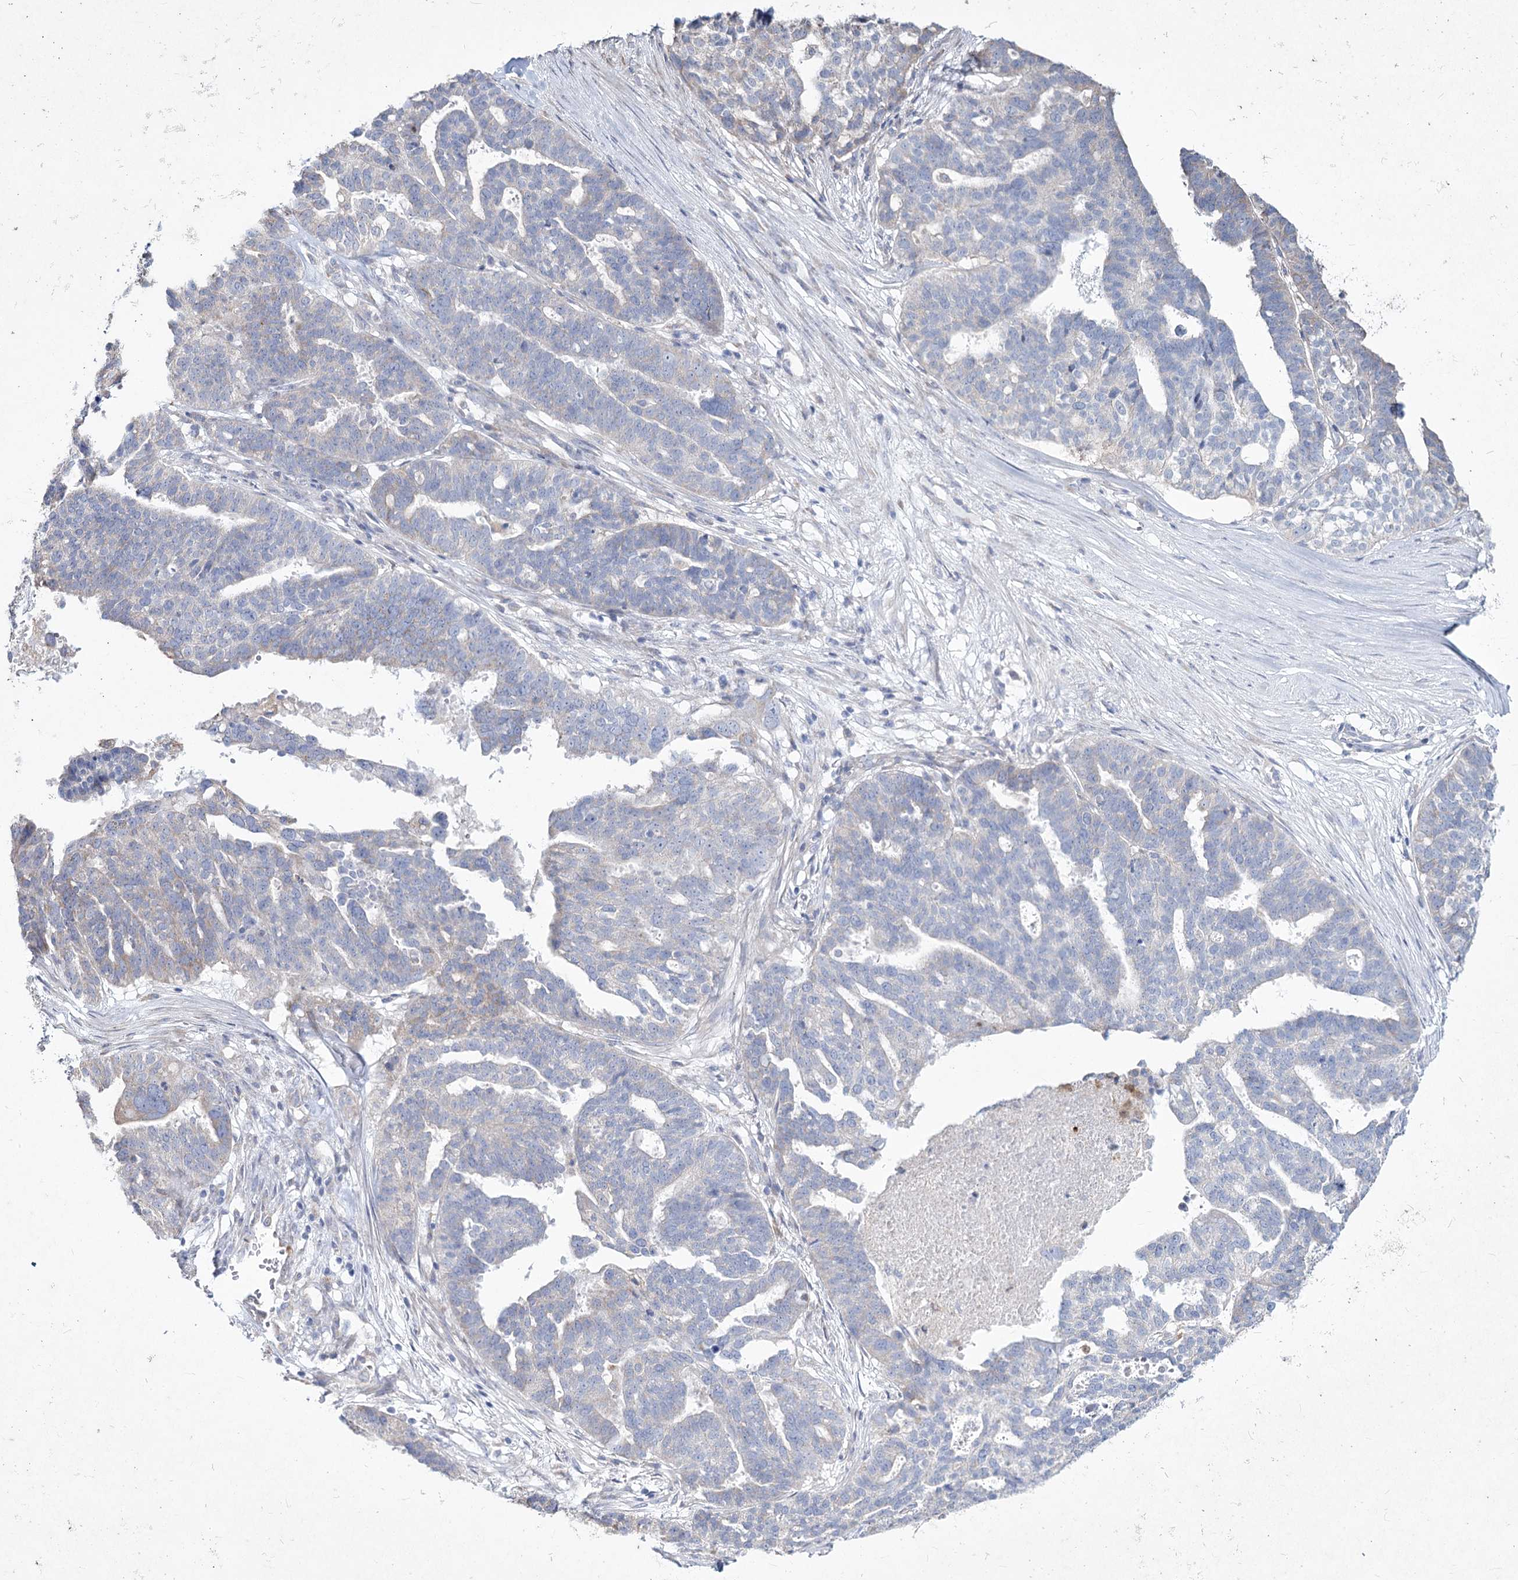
{"staining": {"intensity": "negative", "quantity": "none", "location": "none"}, "tissue": "ovarian cancer", "cell_type": "Tumor cells", "image_type": "cancer", "snomed": [{"axis": "morphology", "description": "Cystadenocarcinoma, serous, NOS"}, {"axis": "topography", "description": "Ovary"}], "caption": "Tumor cells show no significant expression in ovarian cancer.", "gene": "NIPAL4", "patient": {"sex": "female", "age": 59}}